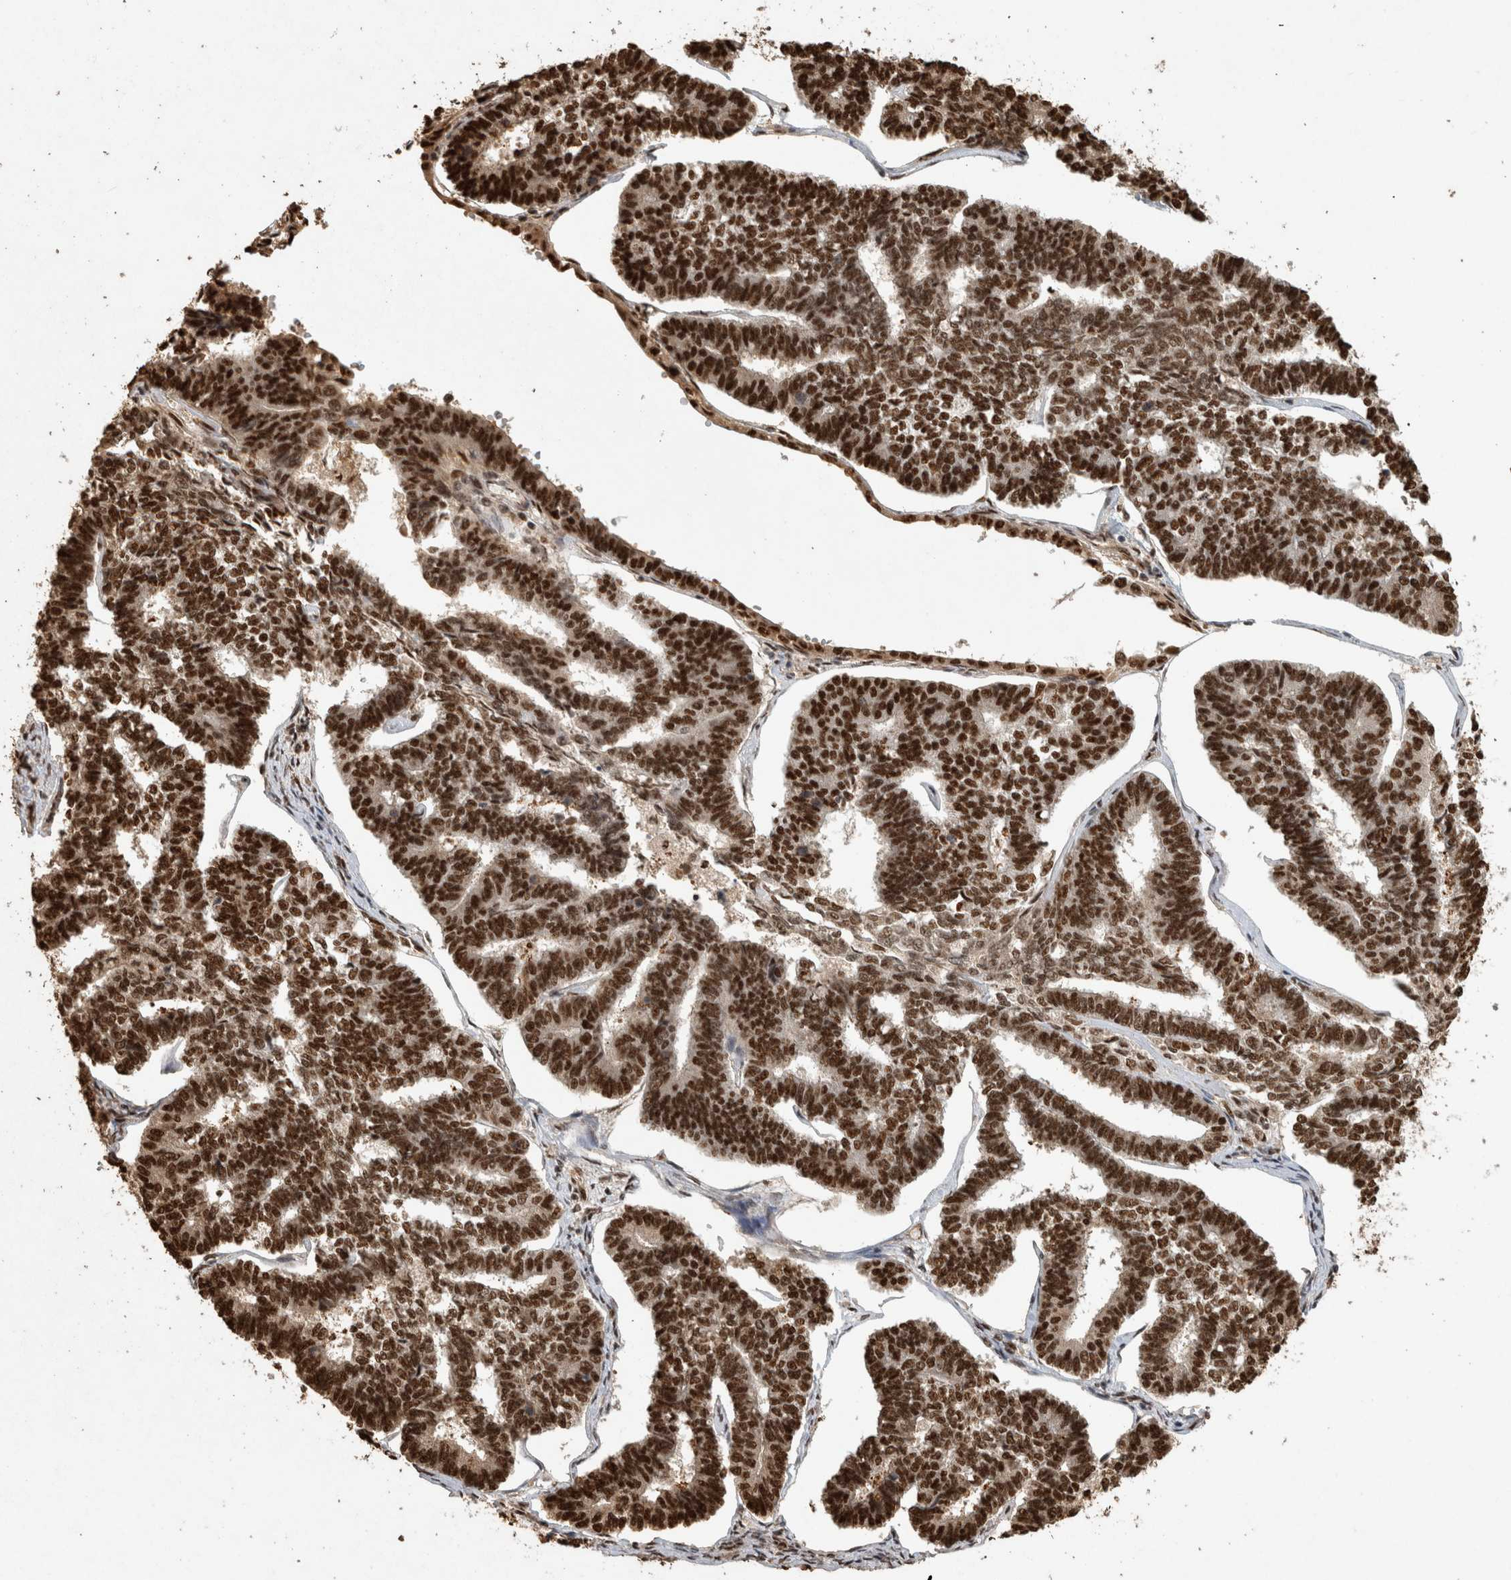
{"staining": {"intensity": "strong", "quantity": ">75%", "location": "nuclear"}, "tissue": "endometrial cancer", "cell_type": "Tumor cells", "image_type": "cancer", "snomed": [{"axis": "morphology", "description": "Adenocarcinoma, NOS"}, {"axis": "topography", "description": "Endometrium"}], "caption": "Endometrial adenocarcinoma stained with immunohistochemistry exhibits strong nuclear staining in about >75% of tumor cells.", "gene": "RAD50", "patient": {"sex": "female", "age": 70}}